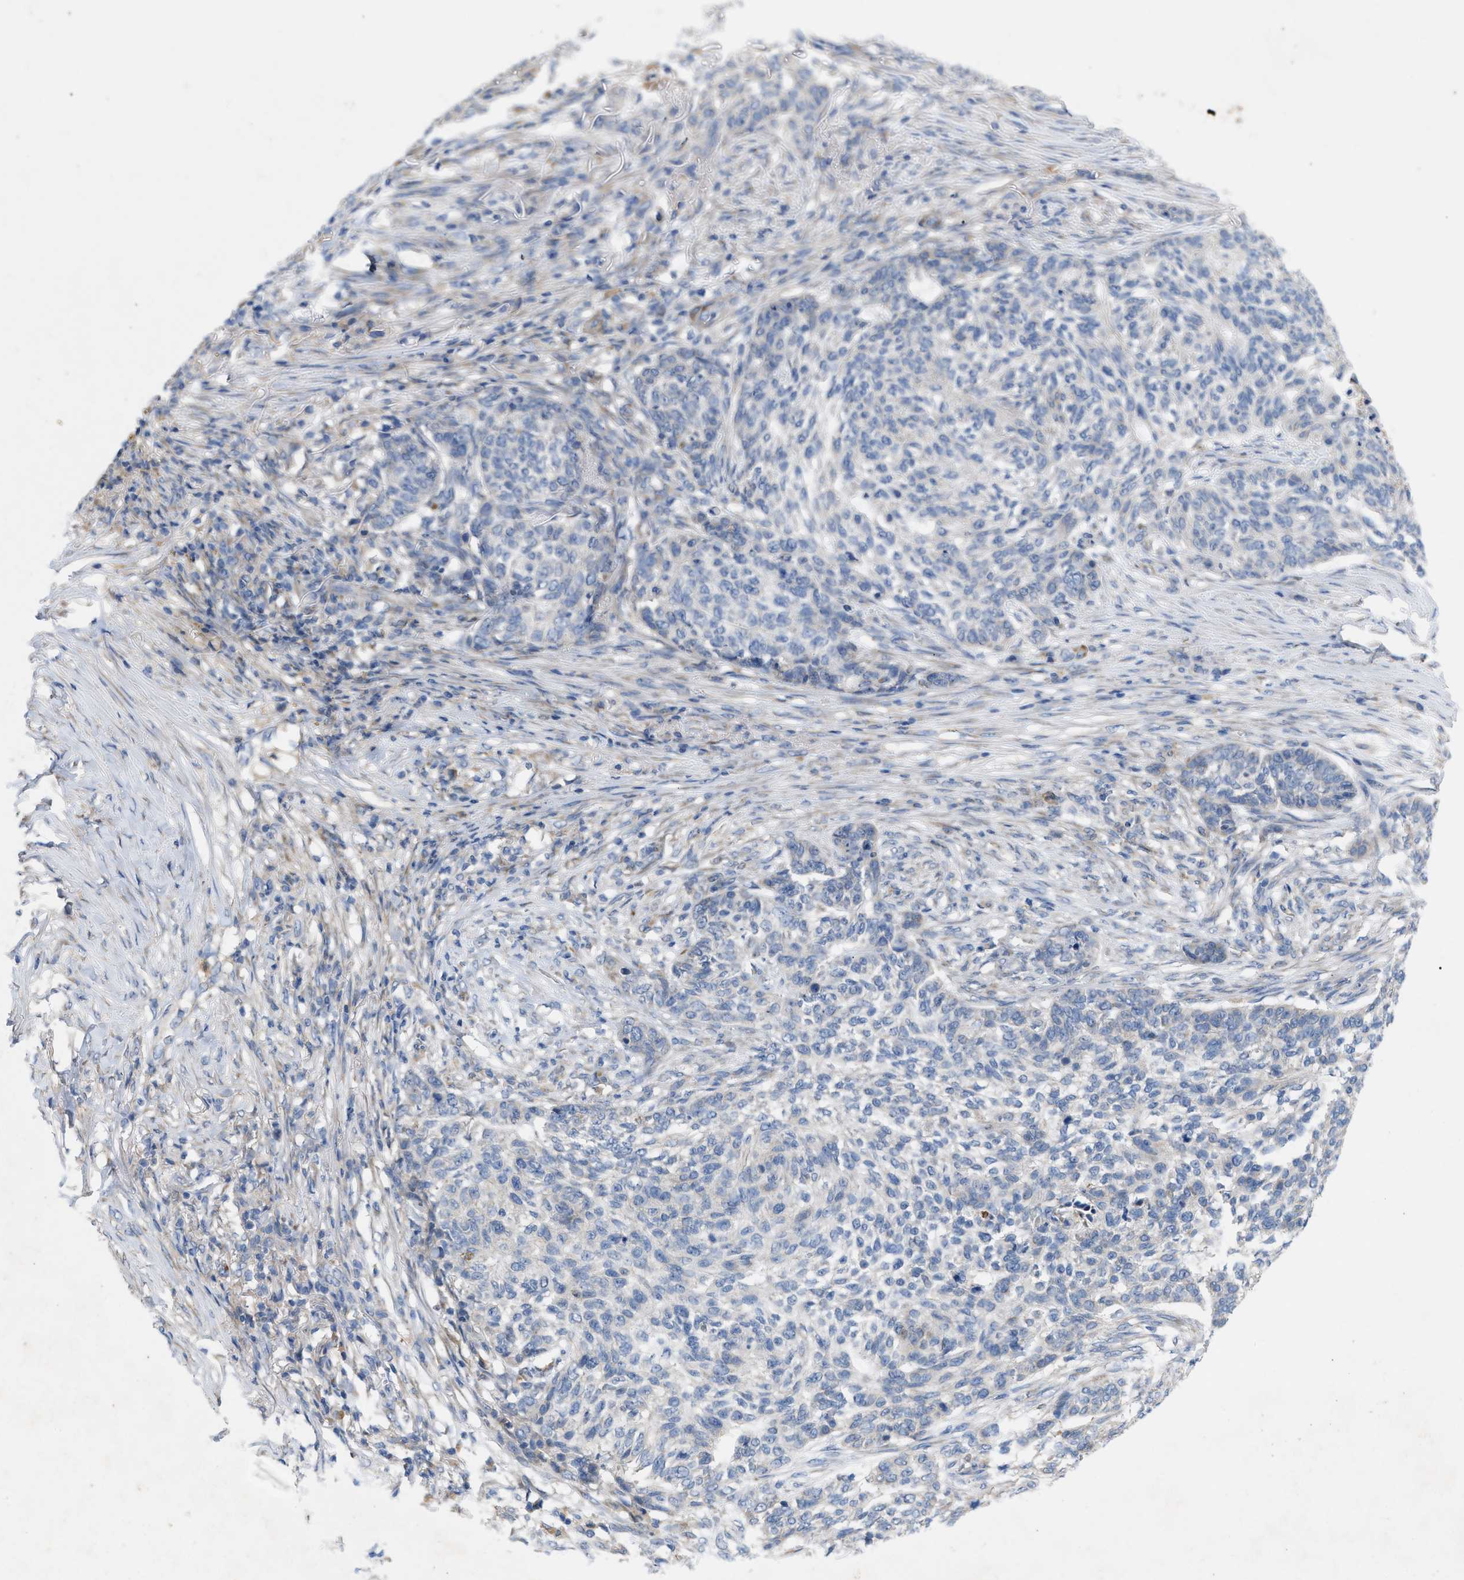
{"staining": {"intensity": "negative", "quantity": "none", "location": "none"}, "tissue": "skin cancer", "cell_type": "Tumor cells", "image_type": "cancer", "snomed": [{"axis": "morphology", "description": "Basal cell carcinoma"}, {"axis": "topography", "description": "Skin"}], "caption": "A high-resolution image shows immunohistochemistry staining of skin cancer, which reveals no significant expression in tumor cells.", "gene": "PLPPR5", "patient": {"sex": "male", "age": 85}}